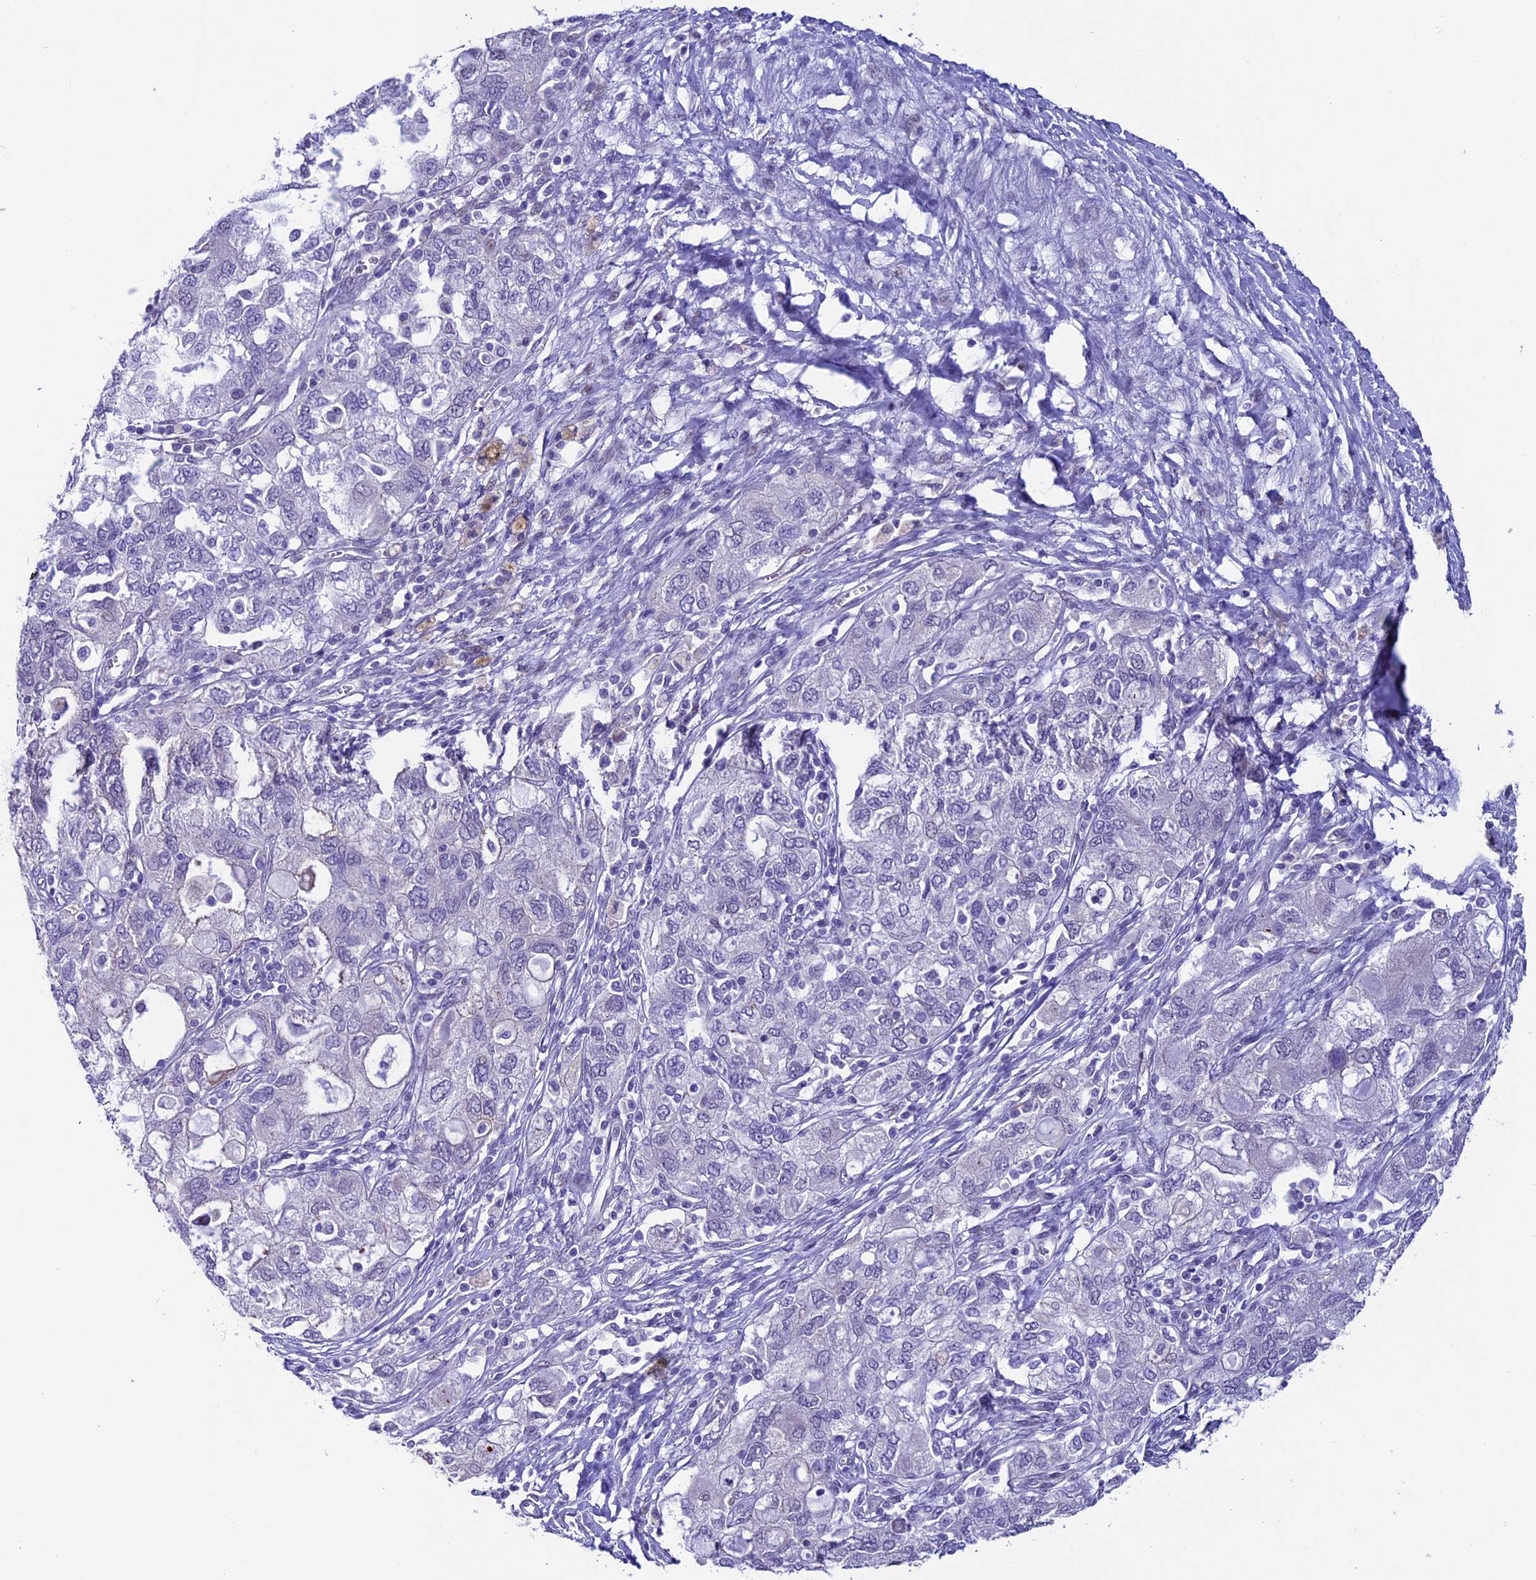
{"staining": {"intensity": "negative", "quantity": "none", "location": "none"}, "tissue": "ovarian cancer", "cell_type": "Tumor cells", "image_type": "cancer", "snomed": [{"axis": "morphology", "description": "Carcinoma, NOS"}, {"axis": "morphology", "description": "Cystadenocarcinoma, serous, NOS"}, {"axis": "topography", "description": "Ovary"}], "caption": "The photomicrograph shows no significant expression in tumor cells of ovarian cancer. The staining is performed using DAB brown chromogen with nuclei counter-stained in using hematoxylin.", "gene": "TMEM171", "patient": {"sex": "female", "age": 69}}